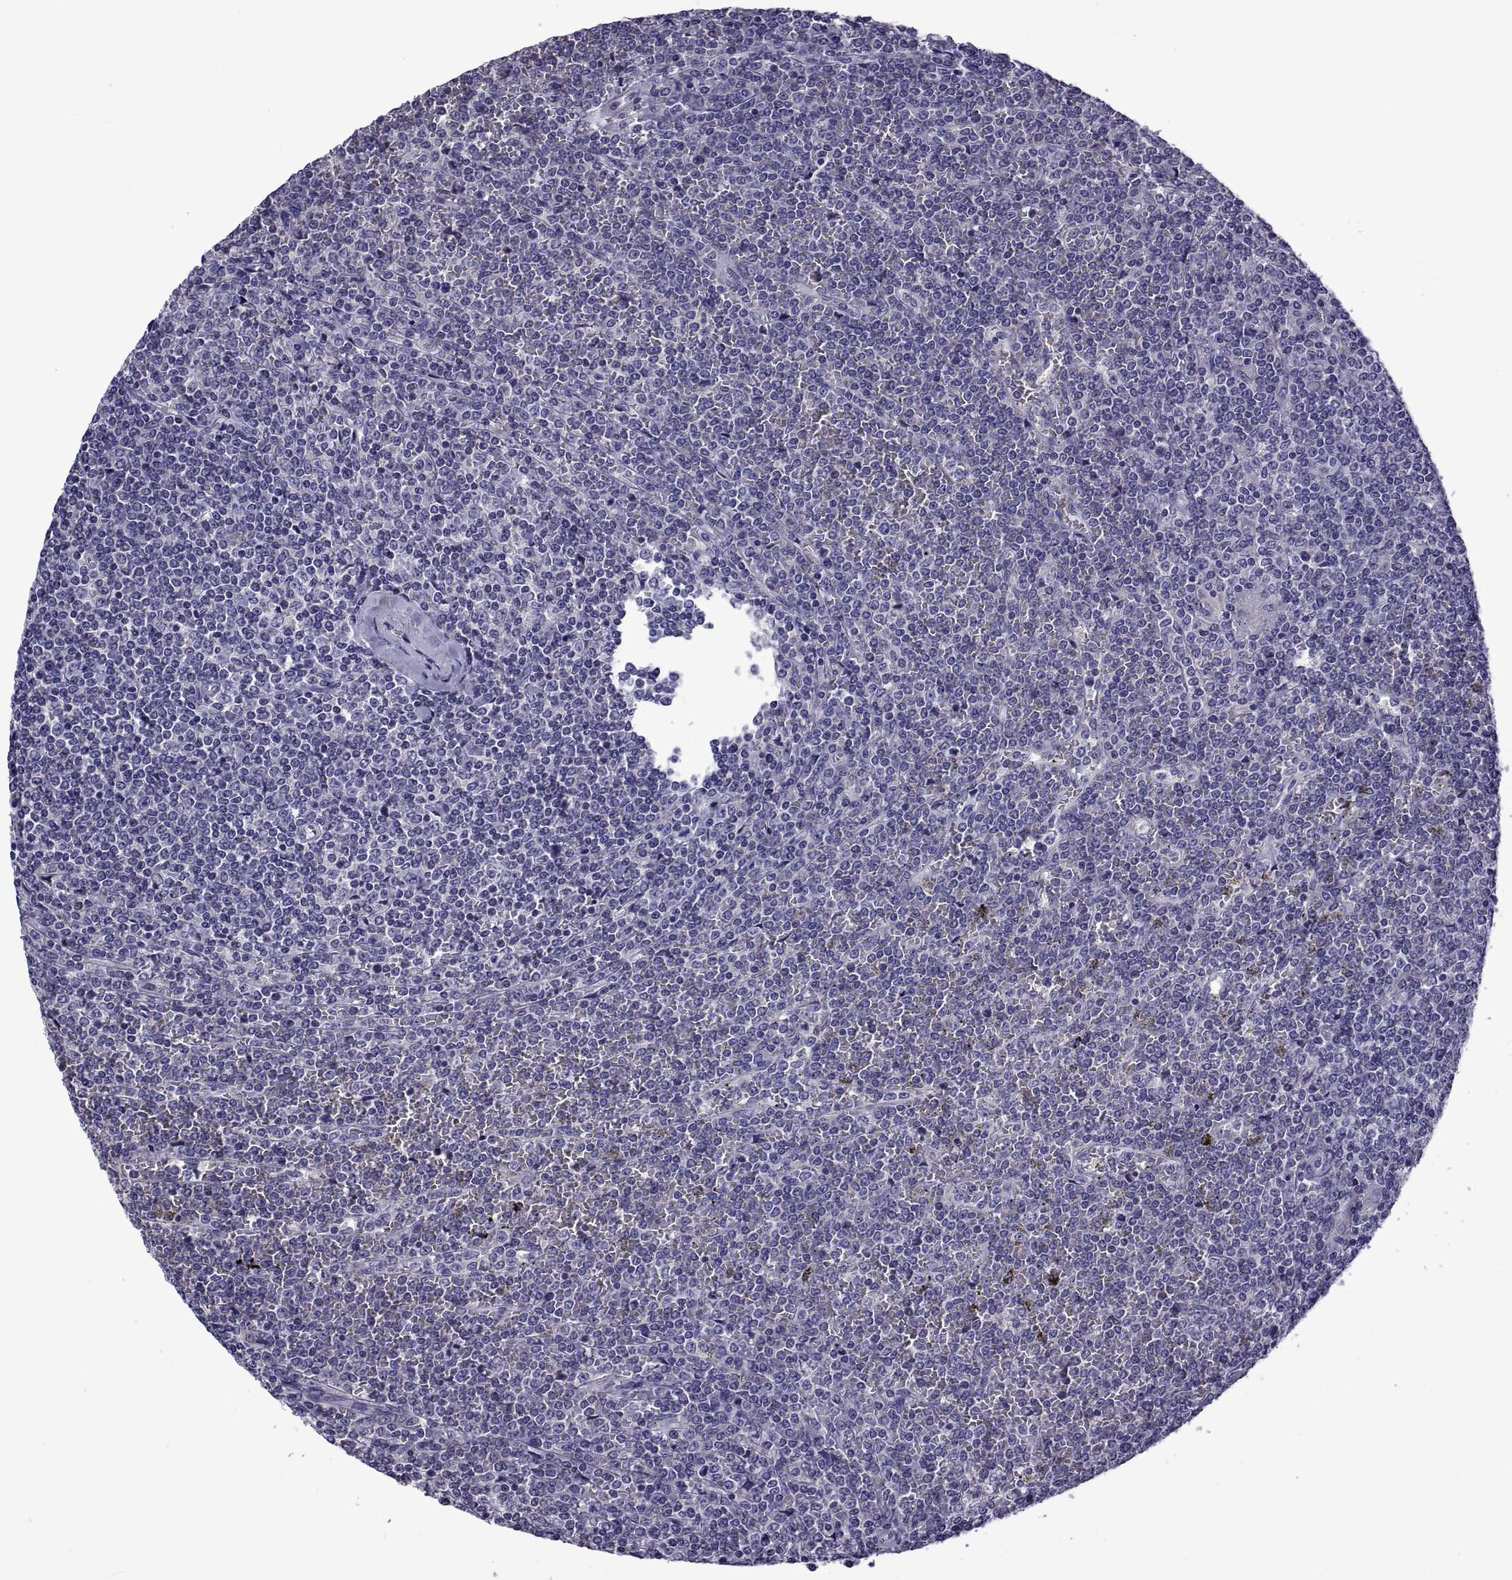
{"staining": {"intensity": "negative", "quantity": "none", "location": "none"}, "tissue": "lymphoma", "cell_type": "Tumor cells", "image_type": "cancer", "snomed": [{"axis": "morphology", "description": "Malignant lymphoma, non-Hodgkin's type, Low grade"}, {"axis": "topography", "description": "Spleen"}], "caption": "Immunohistochemistry of human low-grade malignant lymphoma, non-Hodgkin's type shows no staining in tumor cells.", "gene": "TMC3", "patient": {"sex": "female", "age": 19}}